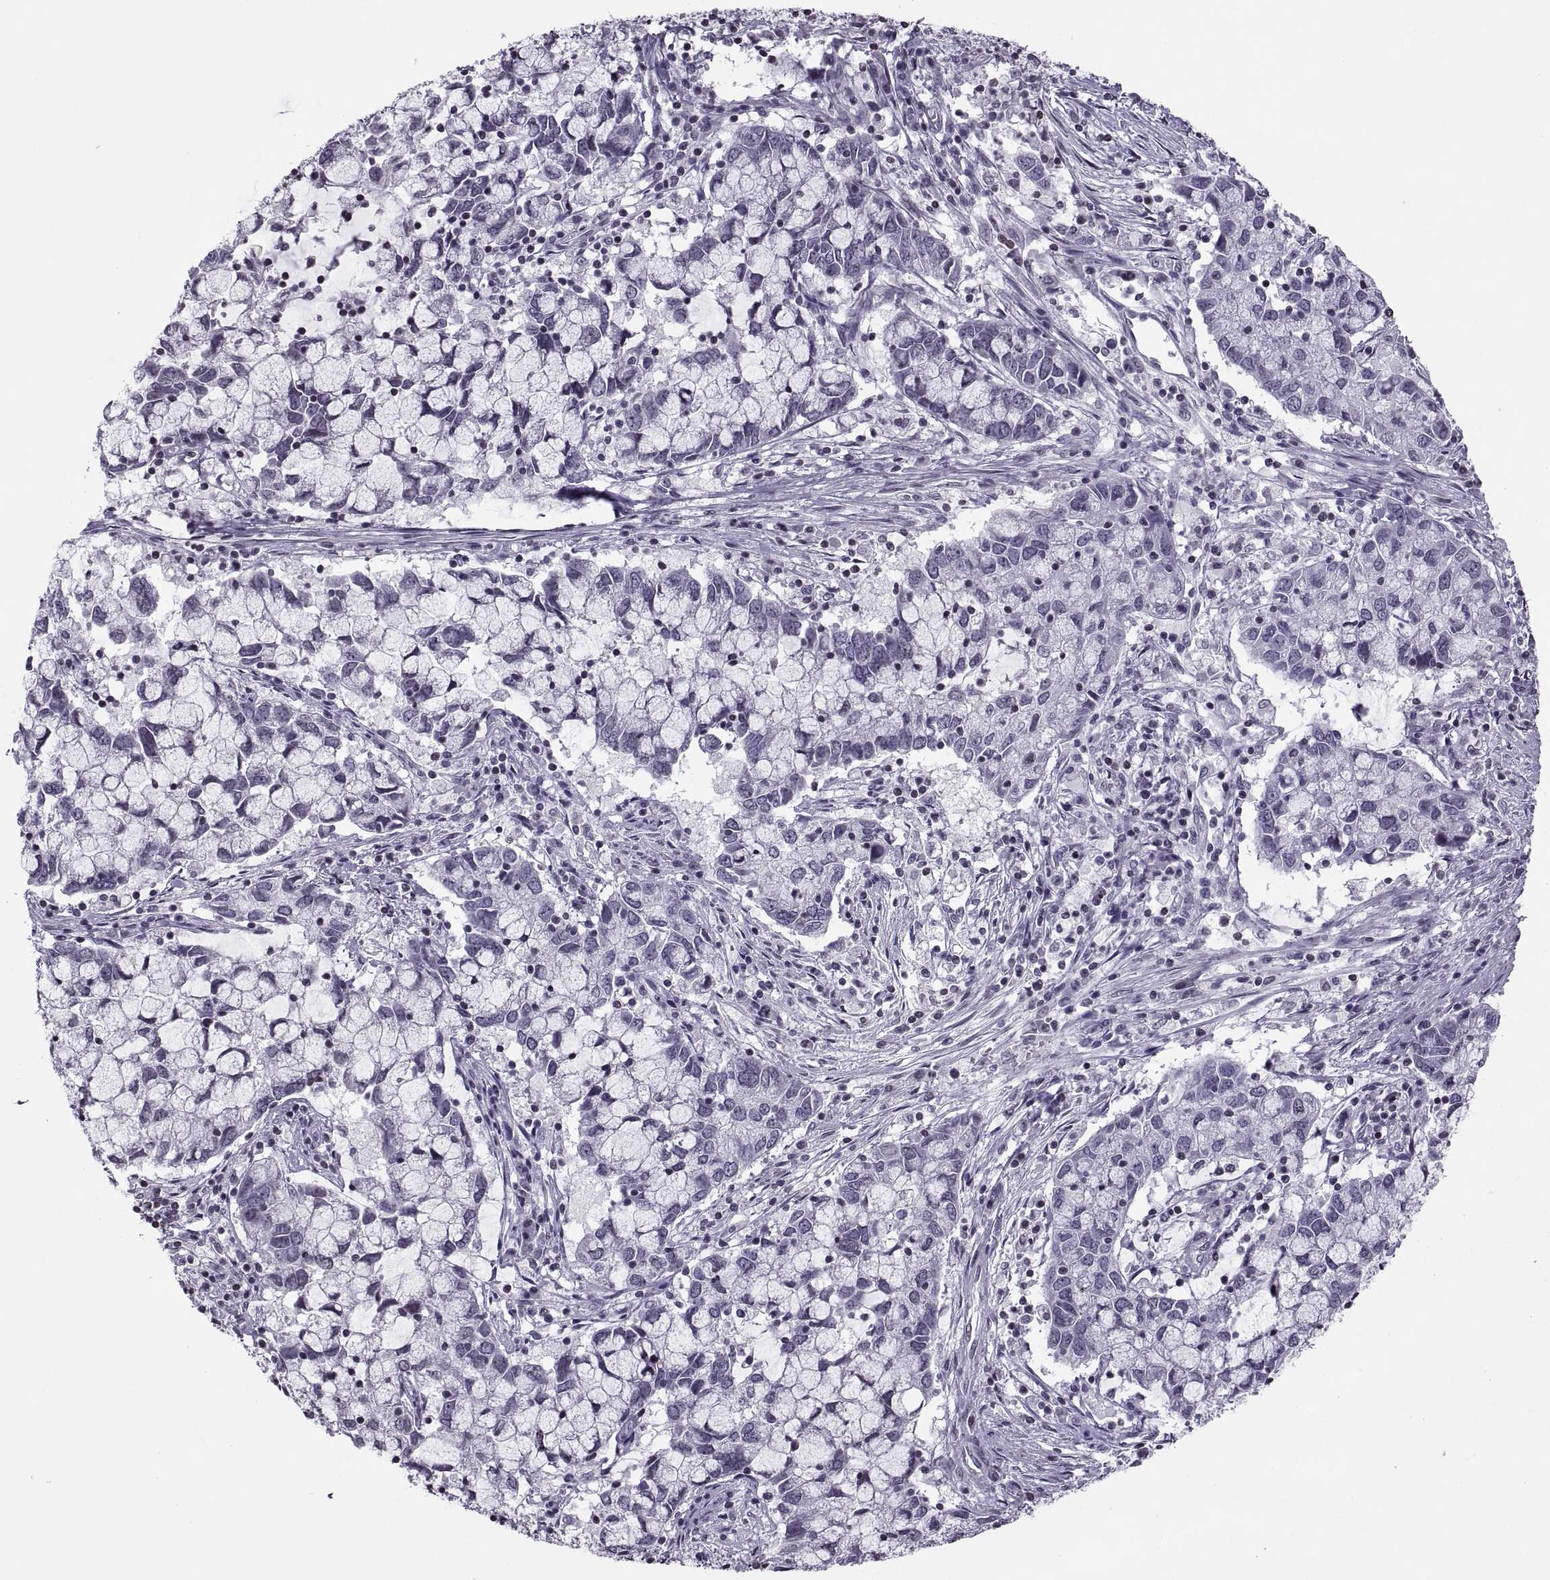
{"staining": {"intensity": "negative", "quantity": "none", "location": "none"}, "tissue": "cervical cancer", "cell_type": "Tumor cells", "image_type": "cancer", "snomed": [{"axis": "morphology", "description": "Adenocarcinoma, NOS"}, {"axis": "topography", "description": "Cervix"}], "caption": "This is an IHC photomicrograph of human cervical cancer (adenocarcinoma). There is no expression in tumor cells.", "gene": "H1-8", "patient": {"sex": "female", "age": 40}}